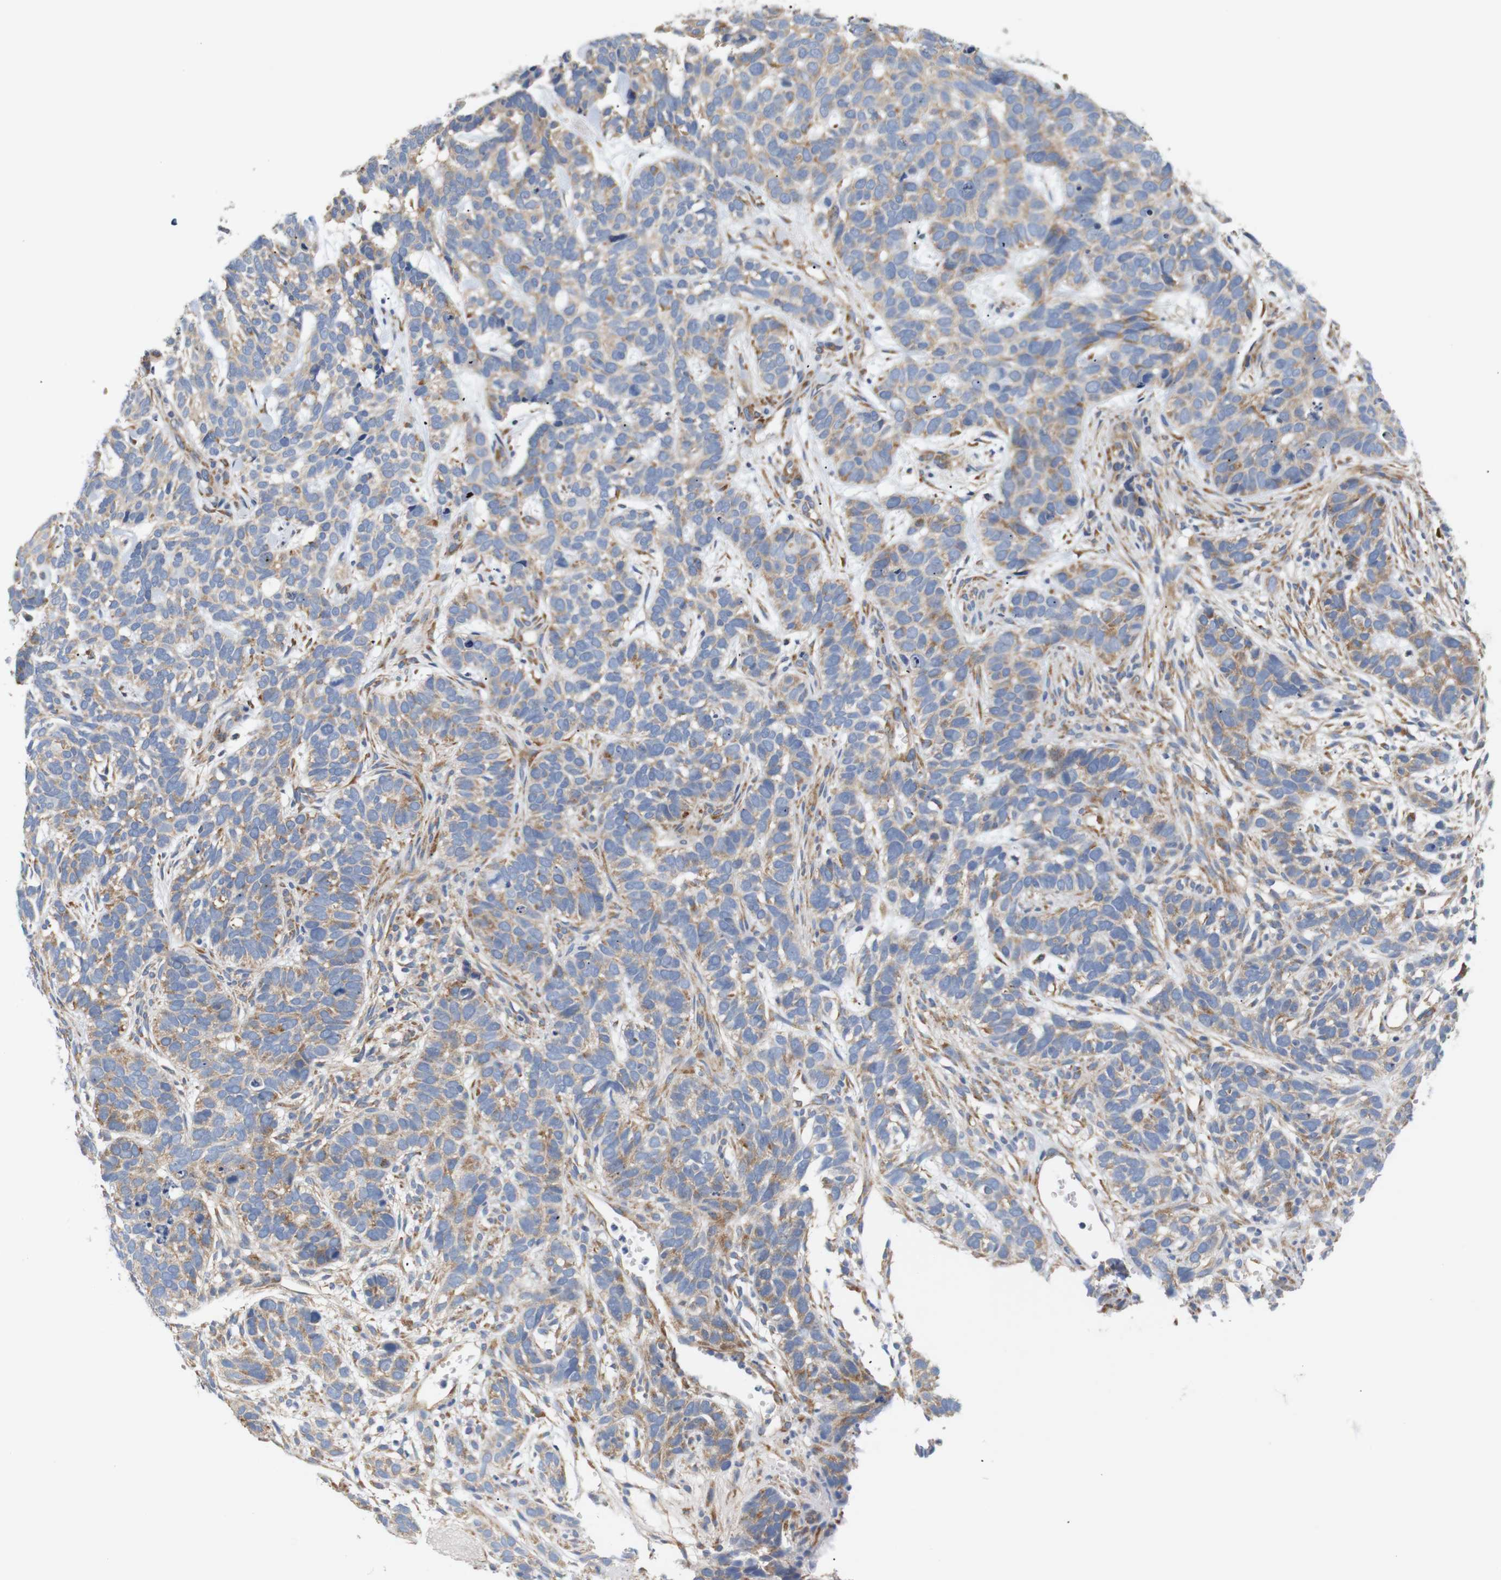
{"staining": {"intensity": "moderate", "quantity": ">75%", "location": "cytoplasmic/membranous"}, "tissue": "skin cancer", "cell_type": "Tumor cells", "image_type": "cancer", "snomed": [{"axis": "morphology", "description": "Basal cell carcinoma"}, {"axis": "topography", "description": "Skin"}], "caption": "This is an image of immunohistochemistry staining of basal cell carcinoma (skin), which shows moderate positivity in the cytoplasmic/membranous of tumor cells.", "gene": "TRIM5", "patient": {"sex": "male", "age": 87}}